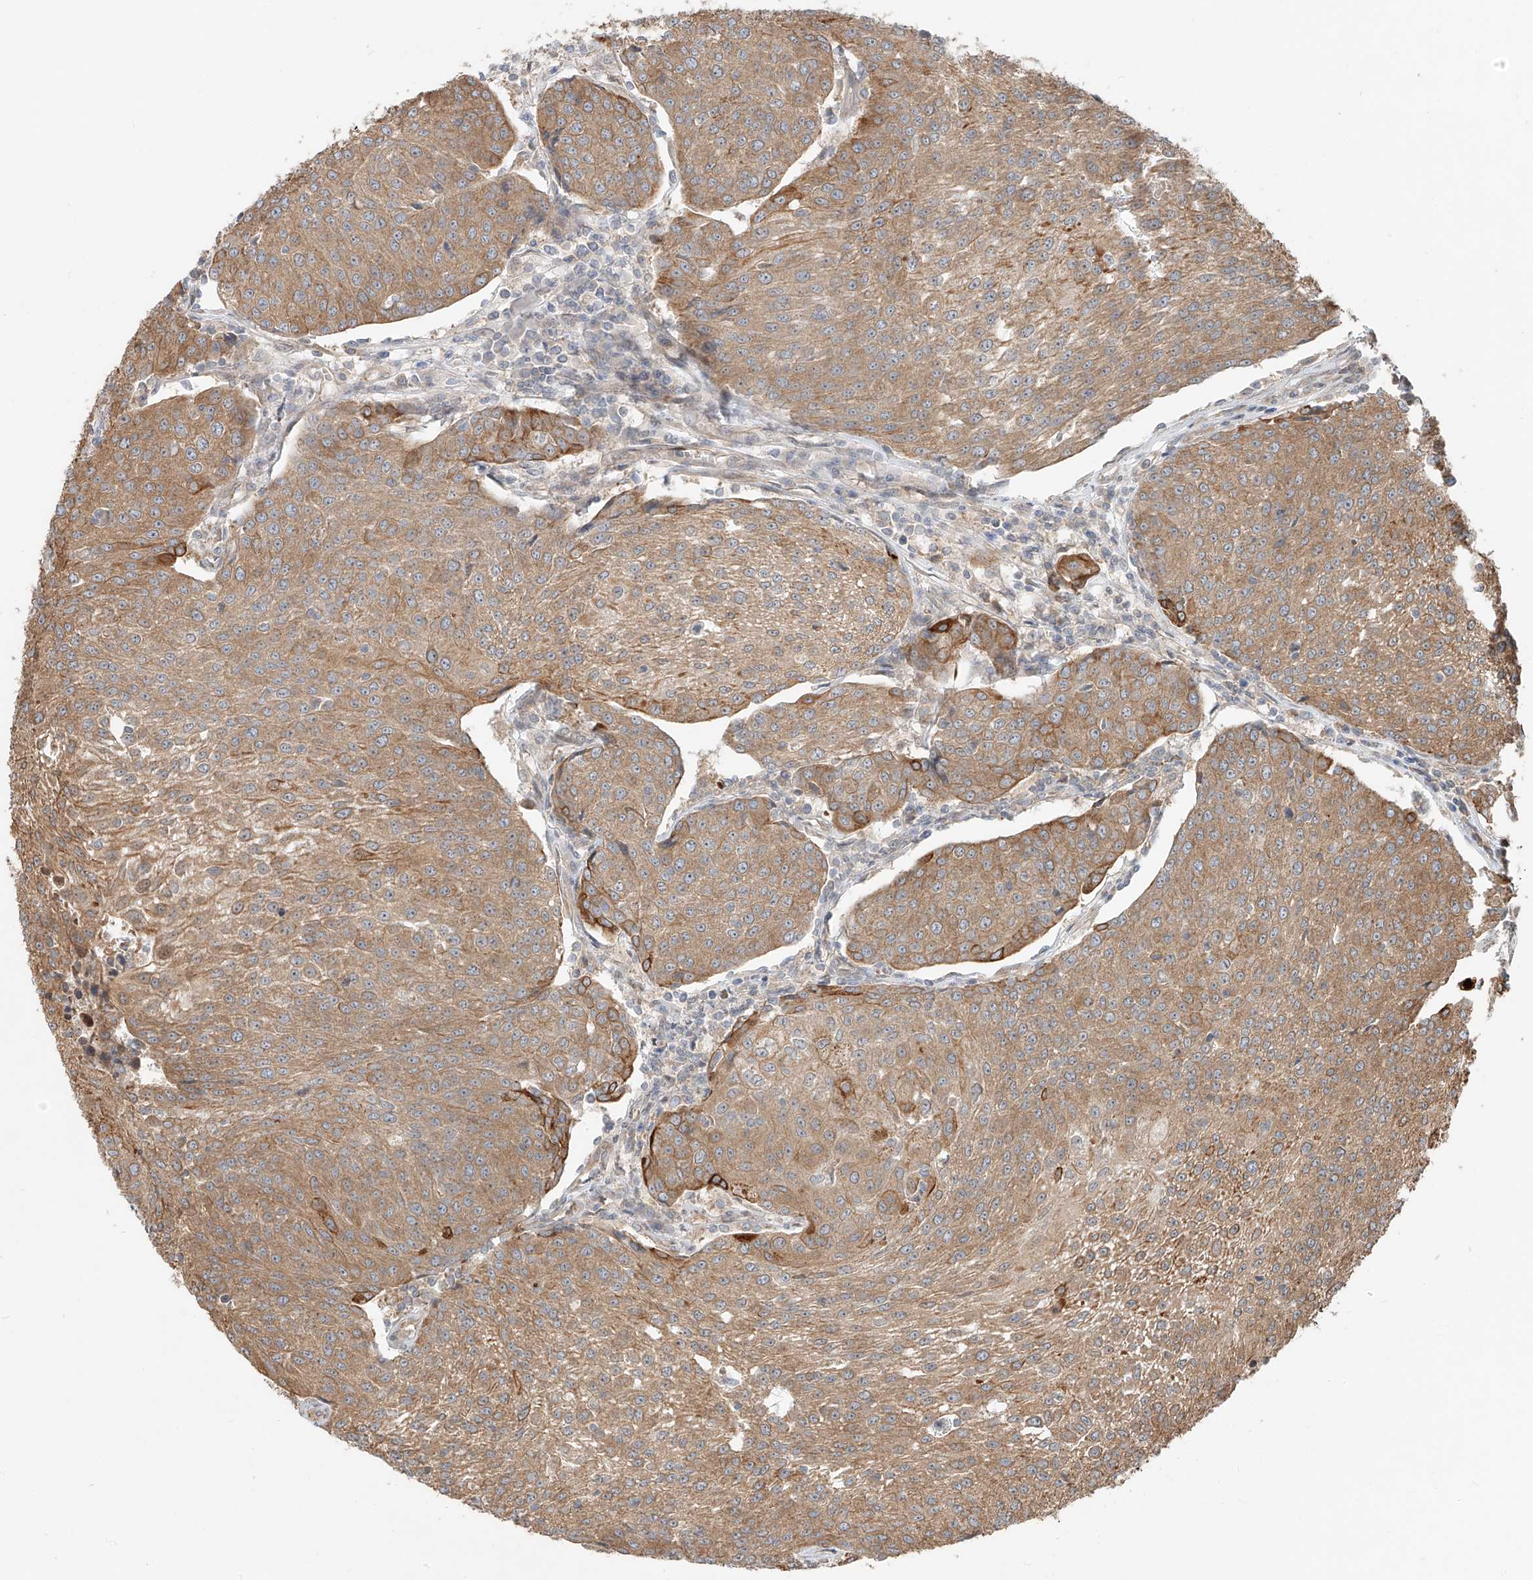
{"staining": {"intensity": "moderate", "quantity": "25%-75%", "location": "cytoplasmic/membranous"}, "tissue": "urothelial cancer", "cell_type": "Tumor cells", "image_type": "cancer", "snomed": [{"axis": "morphology", "description": "Urothelial carcinoma, High grade"}, {"axis": "topography", "description": "Urinary bladder"}], "caption": "Urothelial cancer stained for a protein (brown) demonstrates moderate cytoplasmic/membranous positive positivity in about 25%-75% of tumor cells.", "gene": "CEP162", "patient": {"sex": "female", "age": 85}}